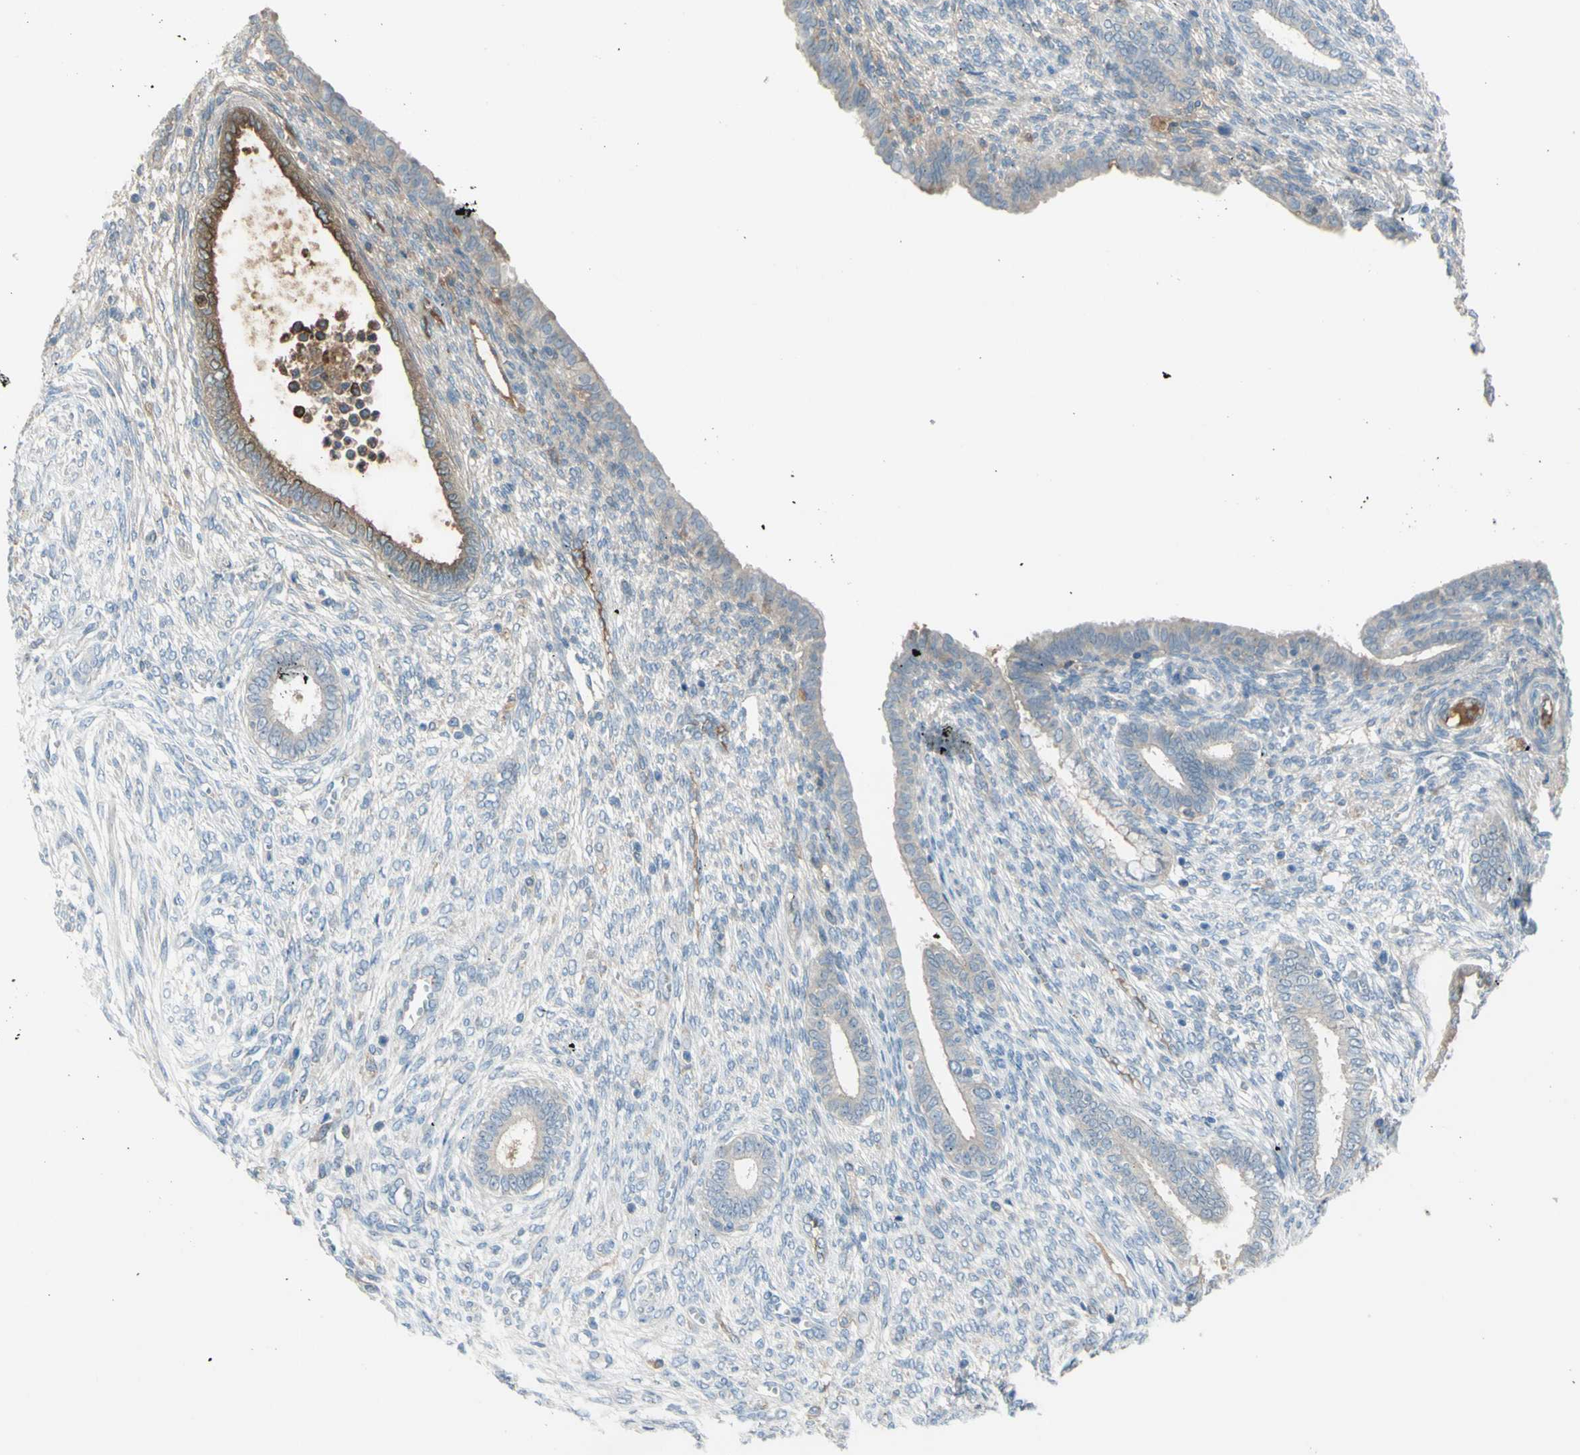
{"staining": {"intensity": "negative", "quantity": "none", "location": "none"}, "tissue": "endometrium", "cell_type": "Cells in endometrial stroma", "image_type": "normal", "snomed": [{"axis": "morphology", "description": "Normal tissue, NOS"}, {"axis": "topography", "description": "Endometrium"}], "caption": "High power microscopy image of an IHC image of normal endometrium, revealing no significant positivity in cells in endometrial stroma. (DAB immunohistochemistry visualized using brightfield microscopy, high magnification).", "gene": "ATRN", "patient": {"sex": "female", "age": 72}}